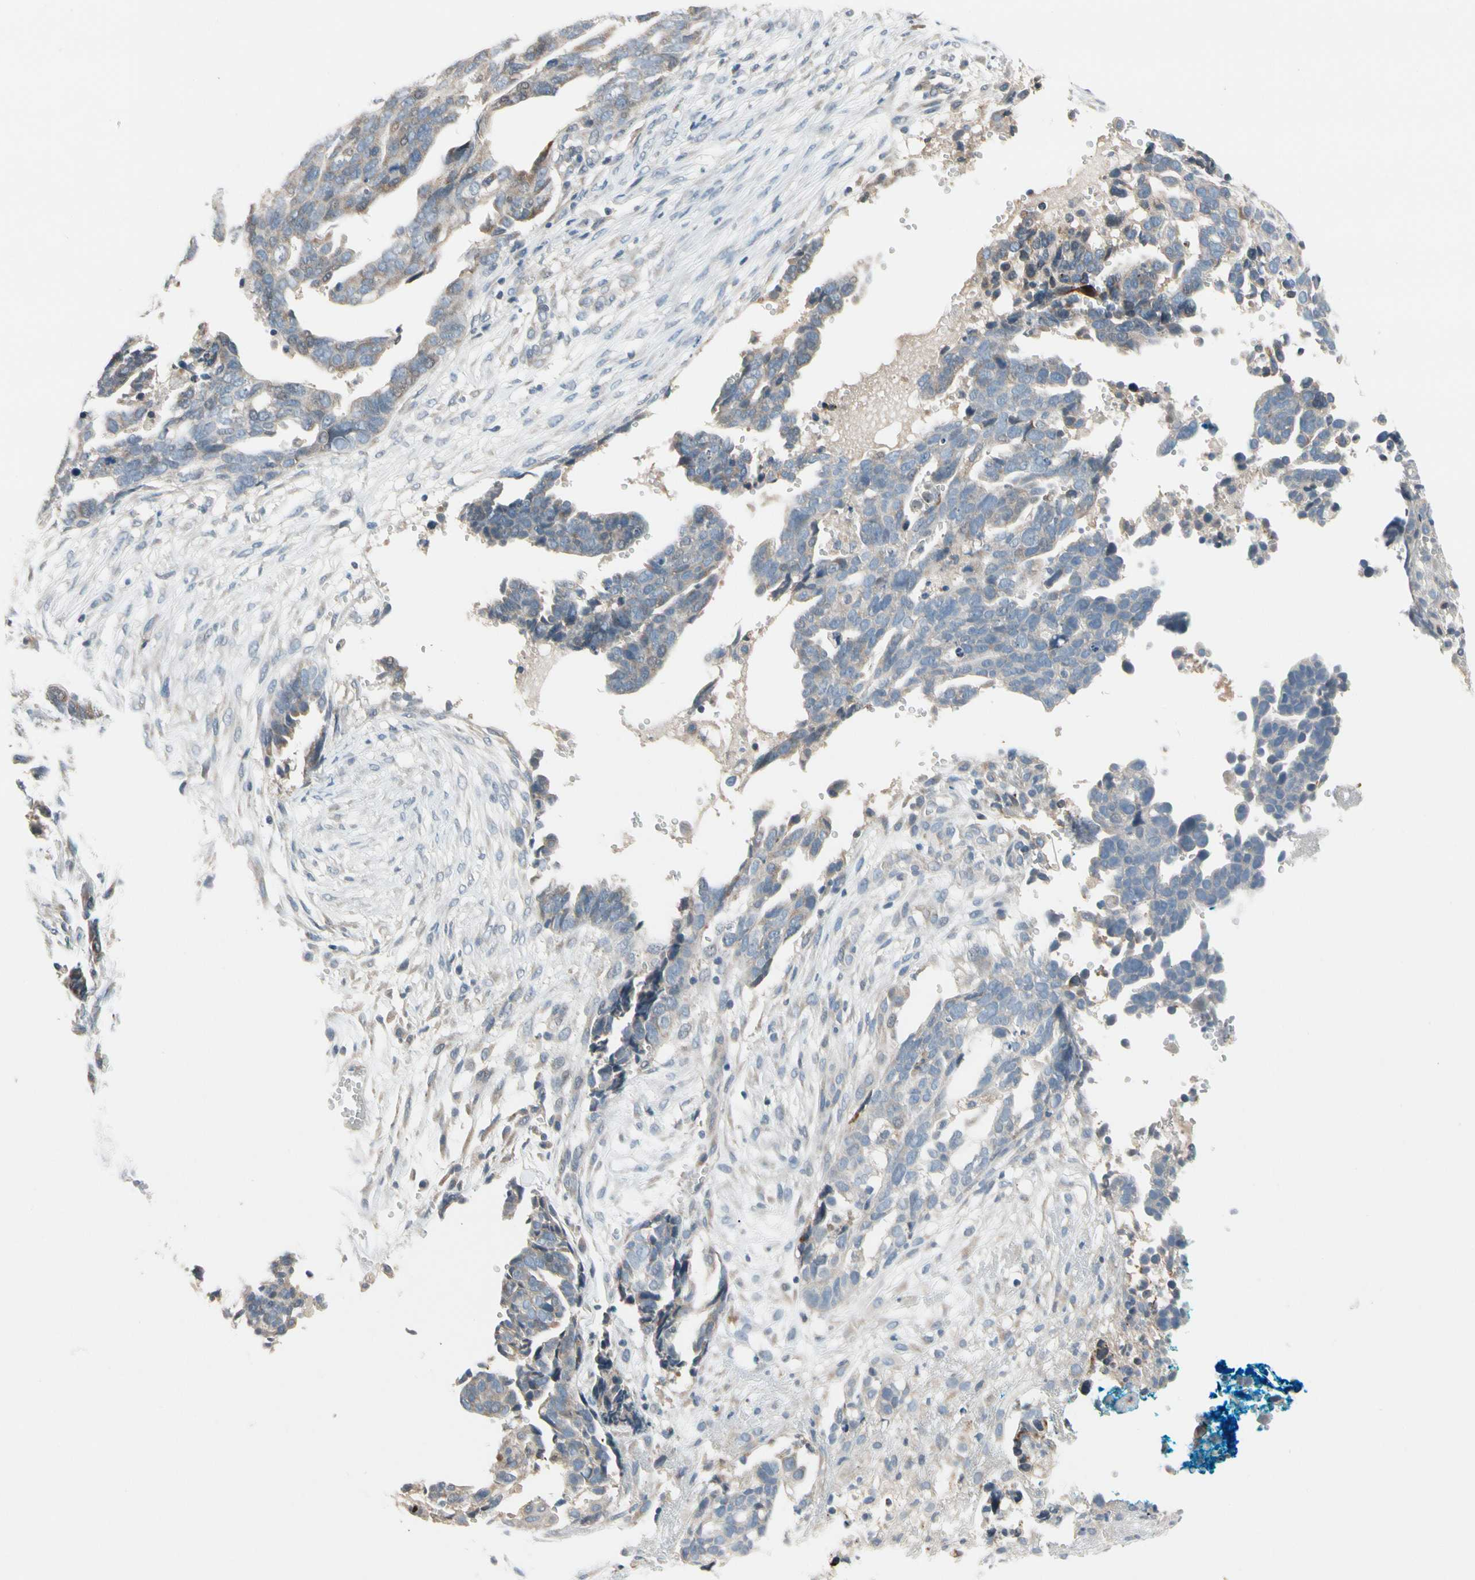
{"staining": {"intensity": "weak", "quantity": "25%-75%", "location": "cytoplasmic/membranous"}, "tissue": "ovarian cancer", "cell_type": "Tumor cells", "image_type": "cancer", "snomed": [{"axis": "morphology", "description": "Normal tissue, NOS"}, {"axis": "morphology", "description": "Cystadenocarcinoma, serous, NOS"}, {"axis": "topography", "description": "Fallopian tube"}, {"axis": "topography", "description": "Ovary"}], "caption": "A brown stain highlights weak cytoplasmic/membranous expression of a protein in serous cystadenocarcinoma (ovarian) tumor cells.", "gene": "PIP5K1B", "patient": {"sex": "female", "age": 56}}